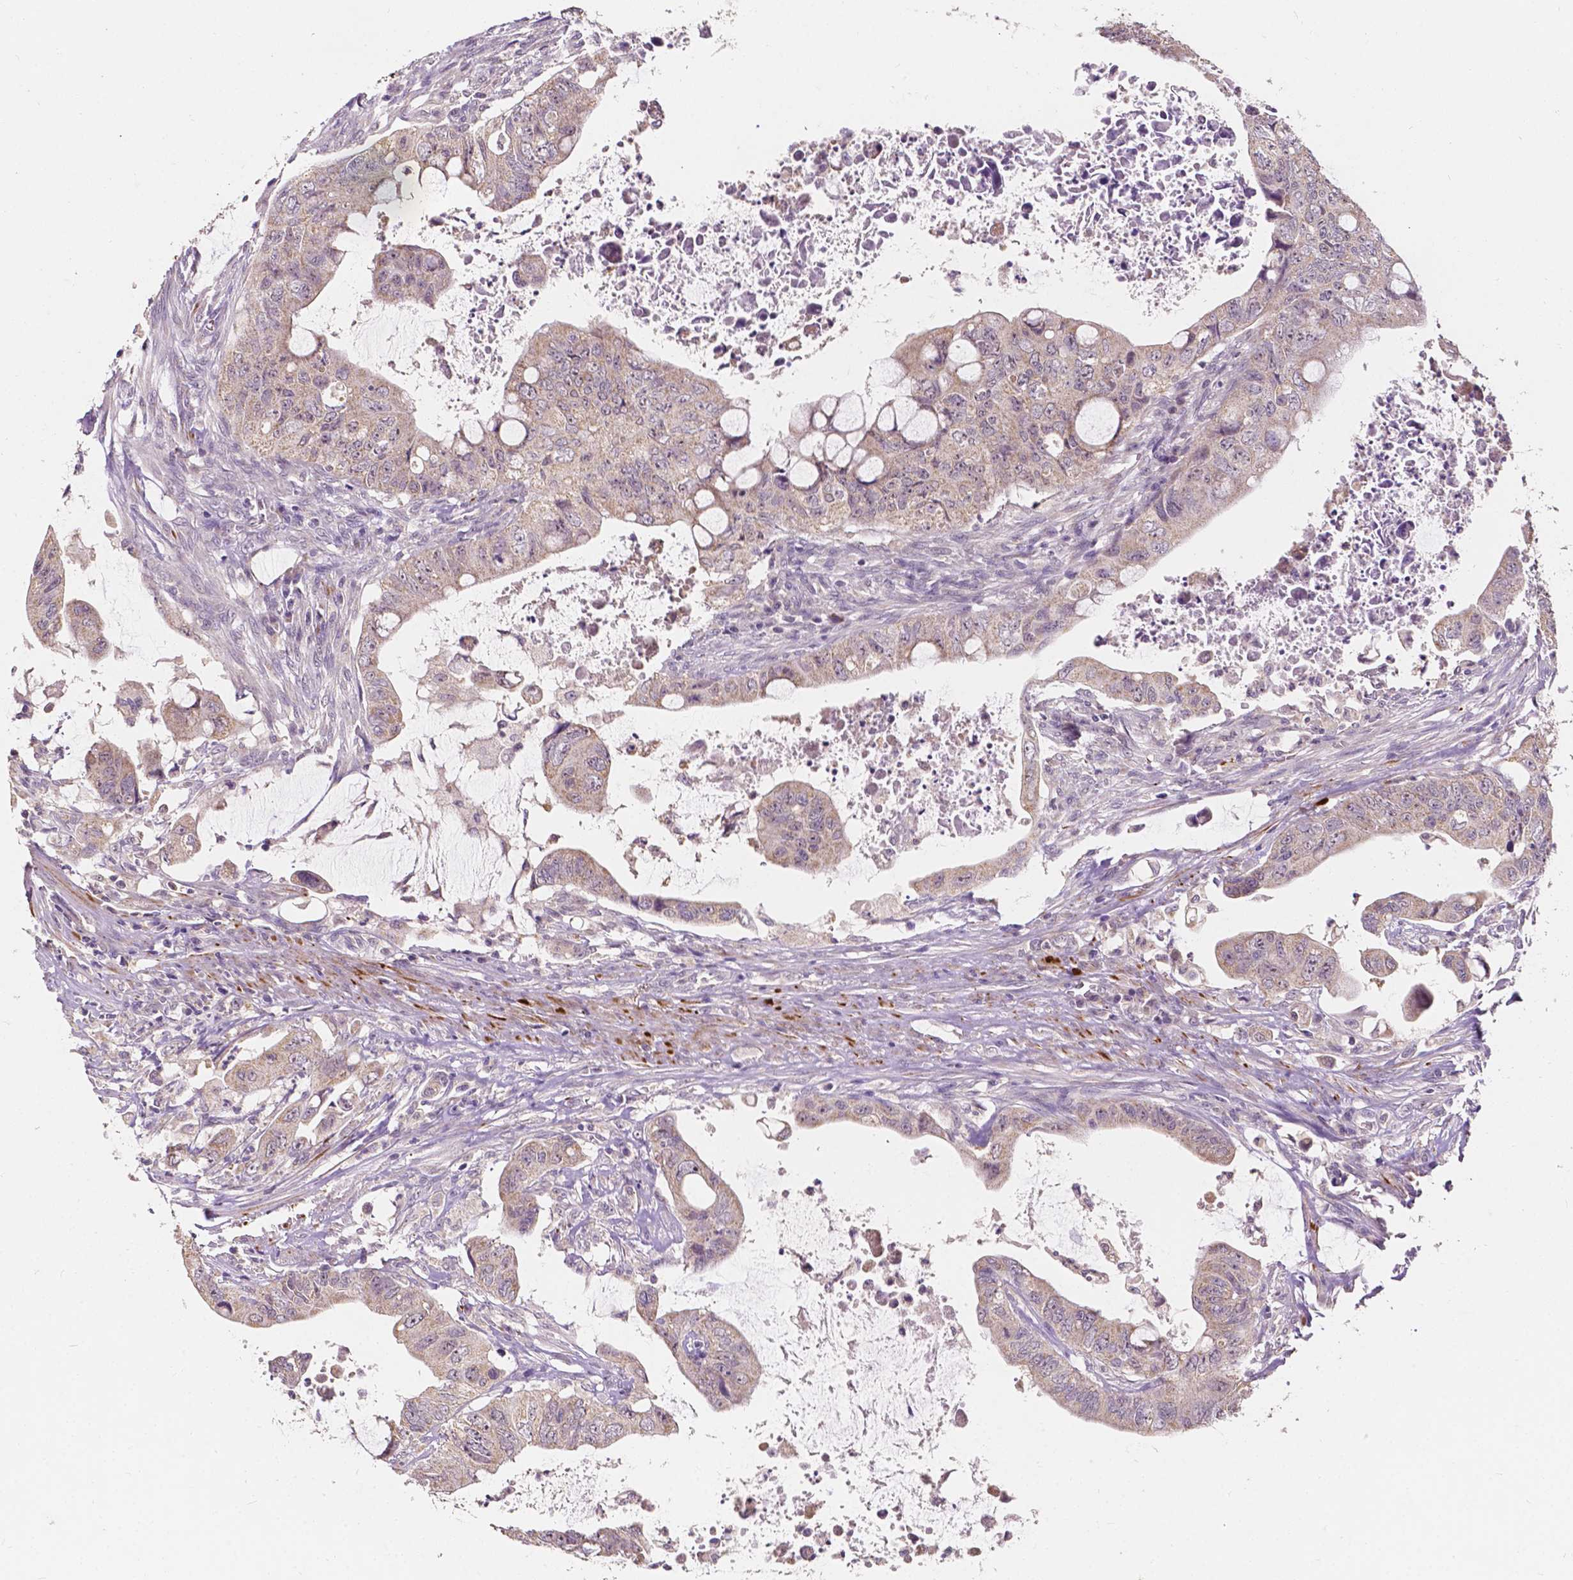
{"staining": {"intensity": "weak", "quantity": "<25%", "location": "cytoplasmic/membranous"}, "tissue": "colorectal cancer", "cell_type": "Tumor cells", "image_type": "cancer", "snomed": [{"axis": "morphology", "description": "Adenocarcinoma, NOS"}, {"axis": "topography", "description": "Colon"}], "caption": "Protein analysis of colorectal cancer (adenocarcinoma) demonstrates no significant expression in tumor cells.", "gene": "SIRT2", "patient": {"sex": "male", "age": 57}}